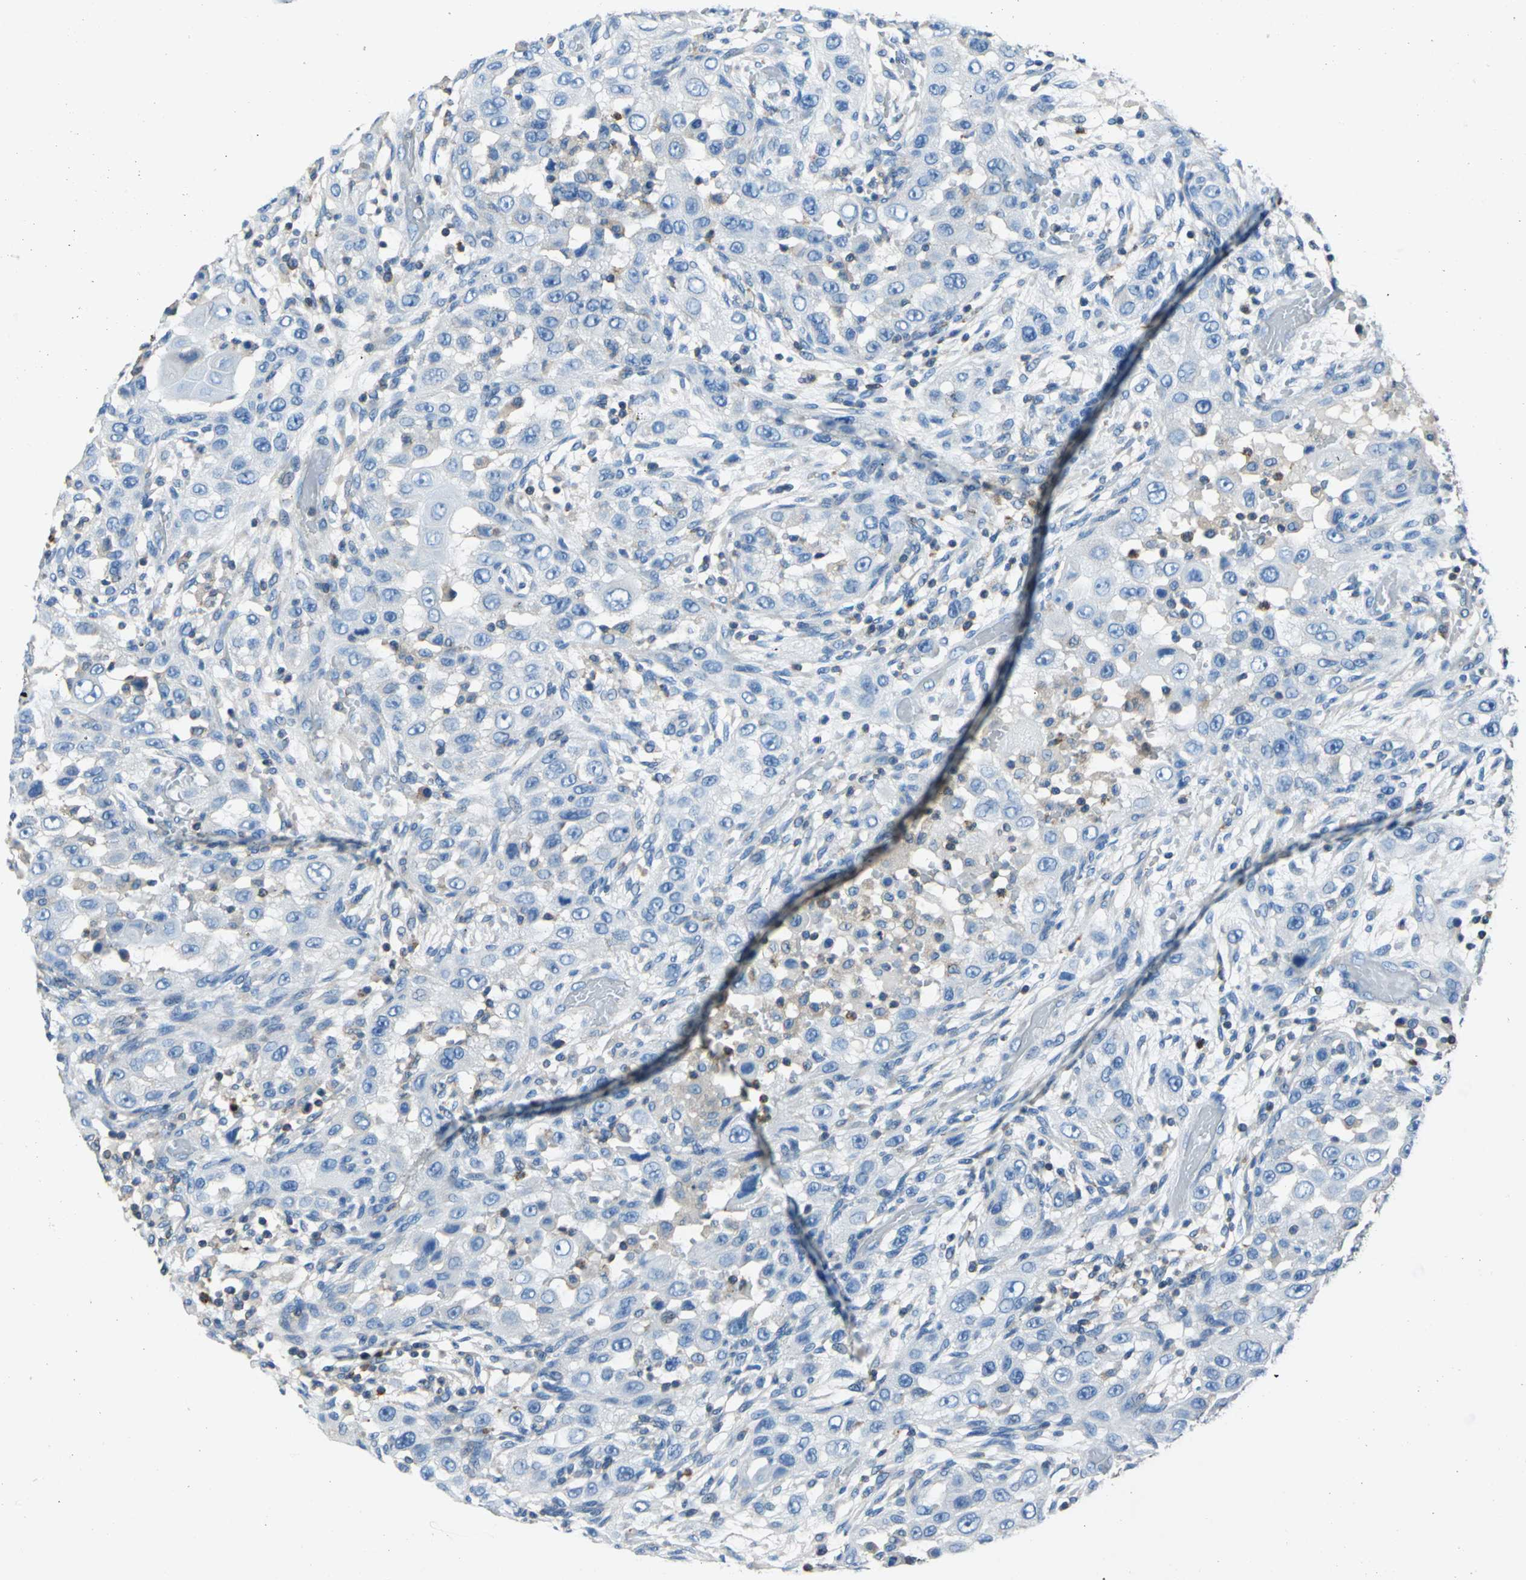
{"staining": {"intensity": "negative", "quantity": "none", "location": "none"}, "tissue": "head and neck cancer", "cell_type": "Tumor cells", "image_type": "cancer", "snomed": [{"axis": "morphology", "description": "Carcinoma, NOS"}, {"axis": "topography", "description": "Head-Neck"}], "caption": "A high-resolution photomicrograph shows immunohistochemistry staining of head and neck cancer, which demonstrates no significant staining in tumor cells.", "gene": "SEPTIN6", "patient": {"sex": "male", "age": 87}}